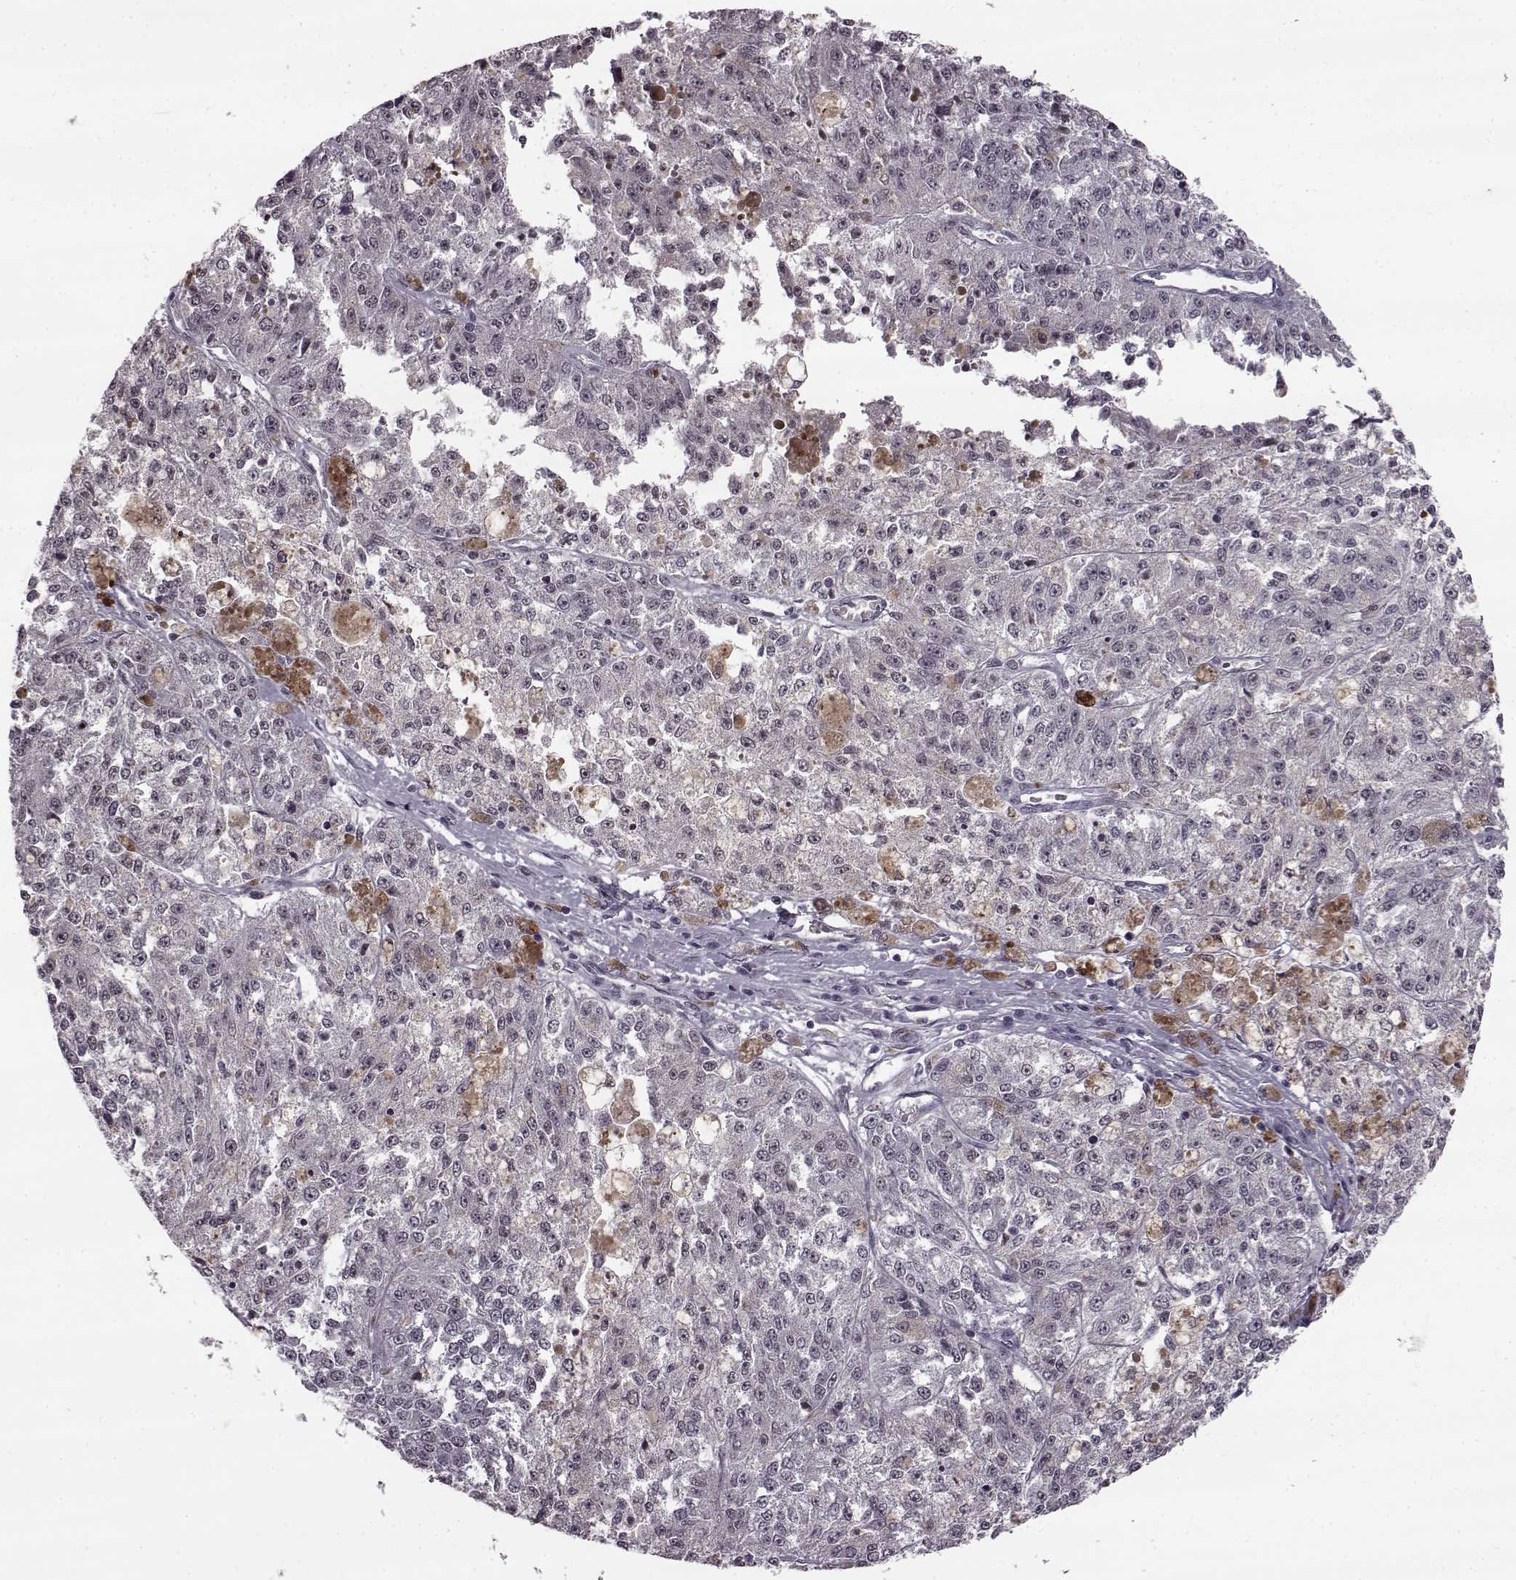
{"staining": {"intensity": "negative", "quantity": "none", "location": "none"}, "tissue": "melanoma", "cell_type": "Tumor cells", "image_type": "cancer", "snomed": [{"axis": "morphology", "description": "Malignant melanoma, Metastatic site"}, {"axis": "topography", "description": "Lymph node"}], "caption": "The photomicrograph exhibits no staining of tumor cells in melanoma.", "gene": "SLC28A2", "patient": {"sex": "female", "age": 64}}